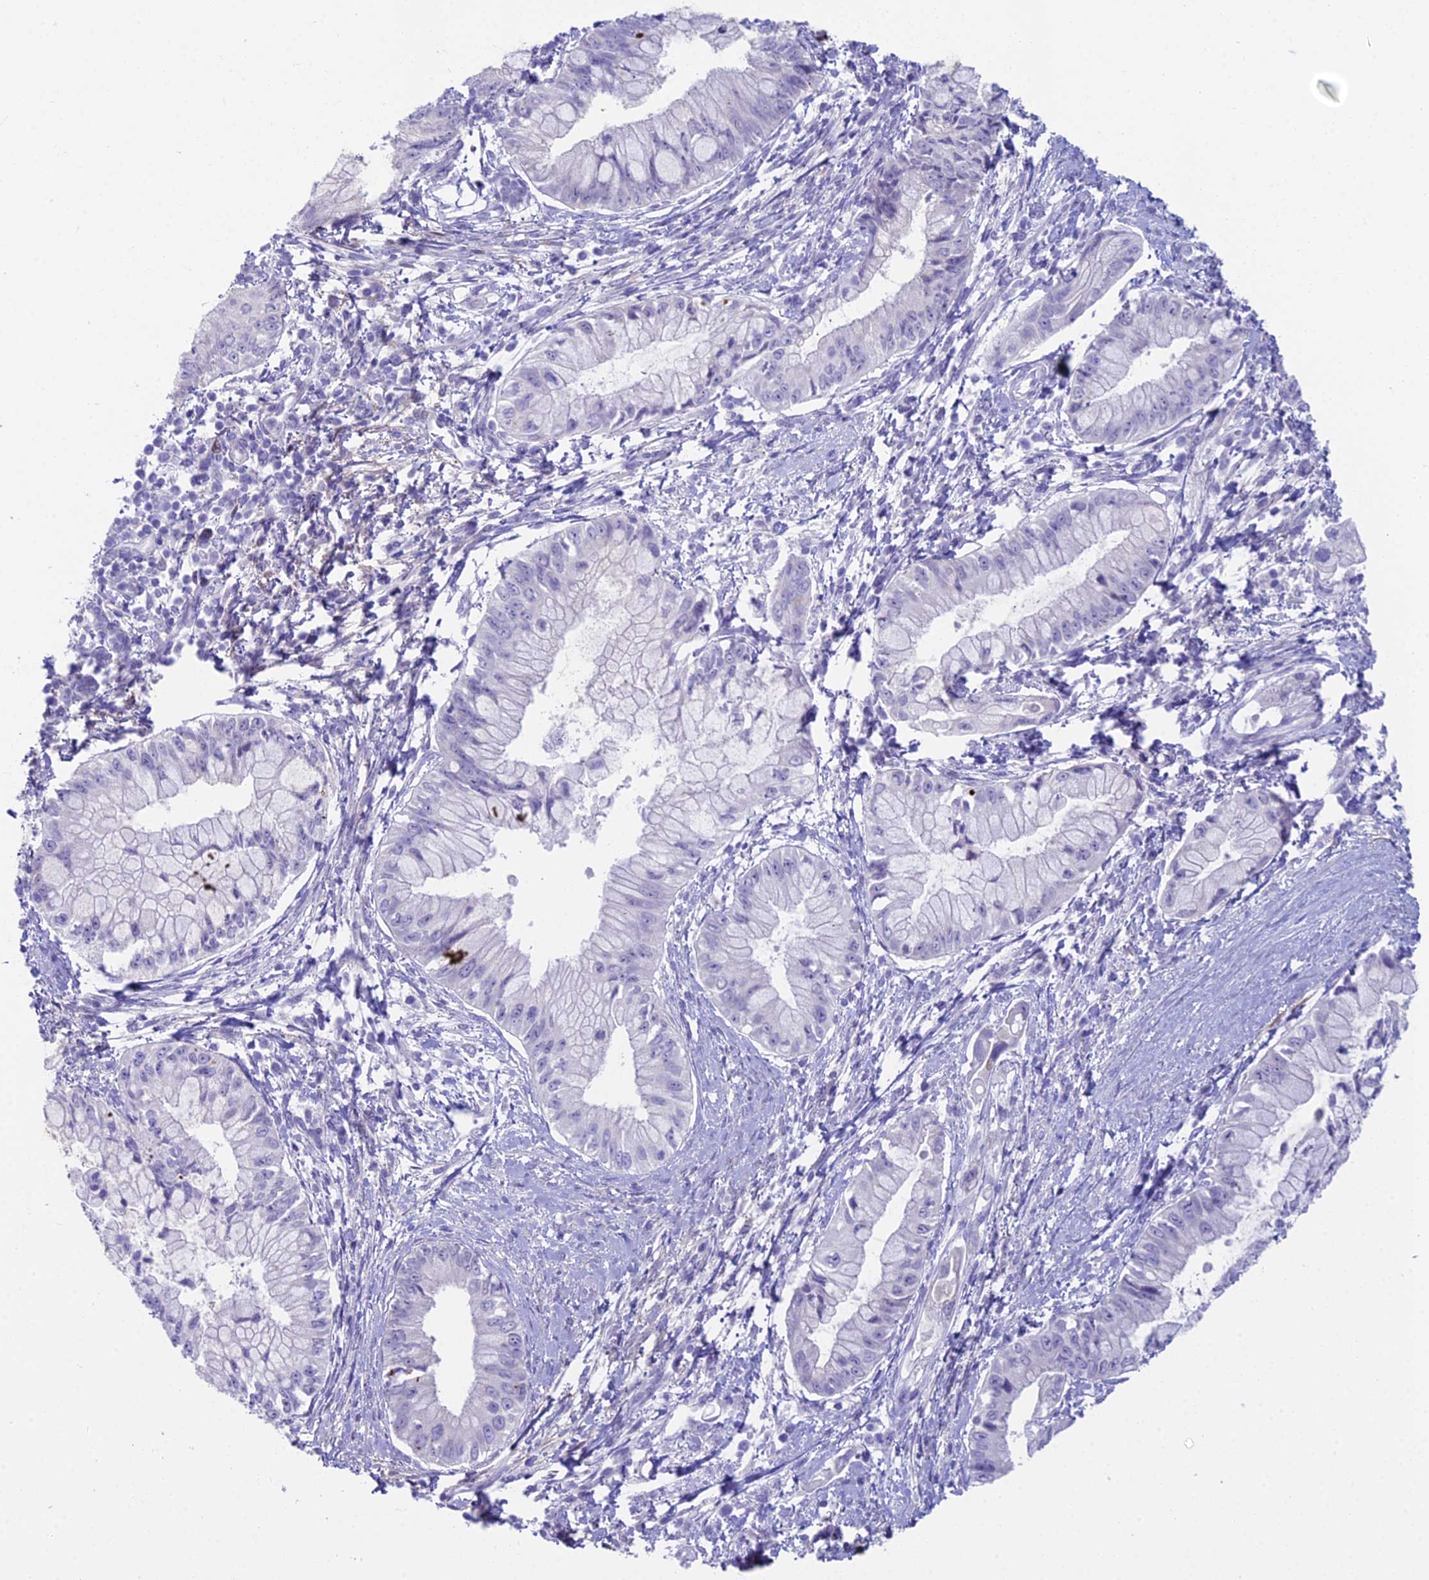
{"staining": {"intensity": "negative", "quantity": "none", "location": "none"}, "tissue": "pancreatic cancer", "cell_type": "Tumor cells", "image_type": "cancer", "snomed": [{"axis": "morphology", "description": "Adenocarcinoma, NOS"}, {"axis": "topography", "description": "Pancreas"}], "caption": "The immunohistochemistry micrograph has no significant staining in tumor cells of pancreatic cancer (adenocarcinoma) tissue. (IHC, brightfield microscopy, high magnification).", "gene": "CC2D2A", "patient": {"sex": "male", "age": 48}}